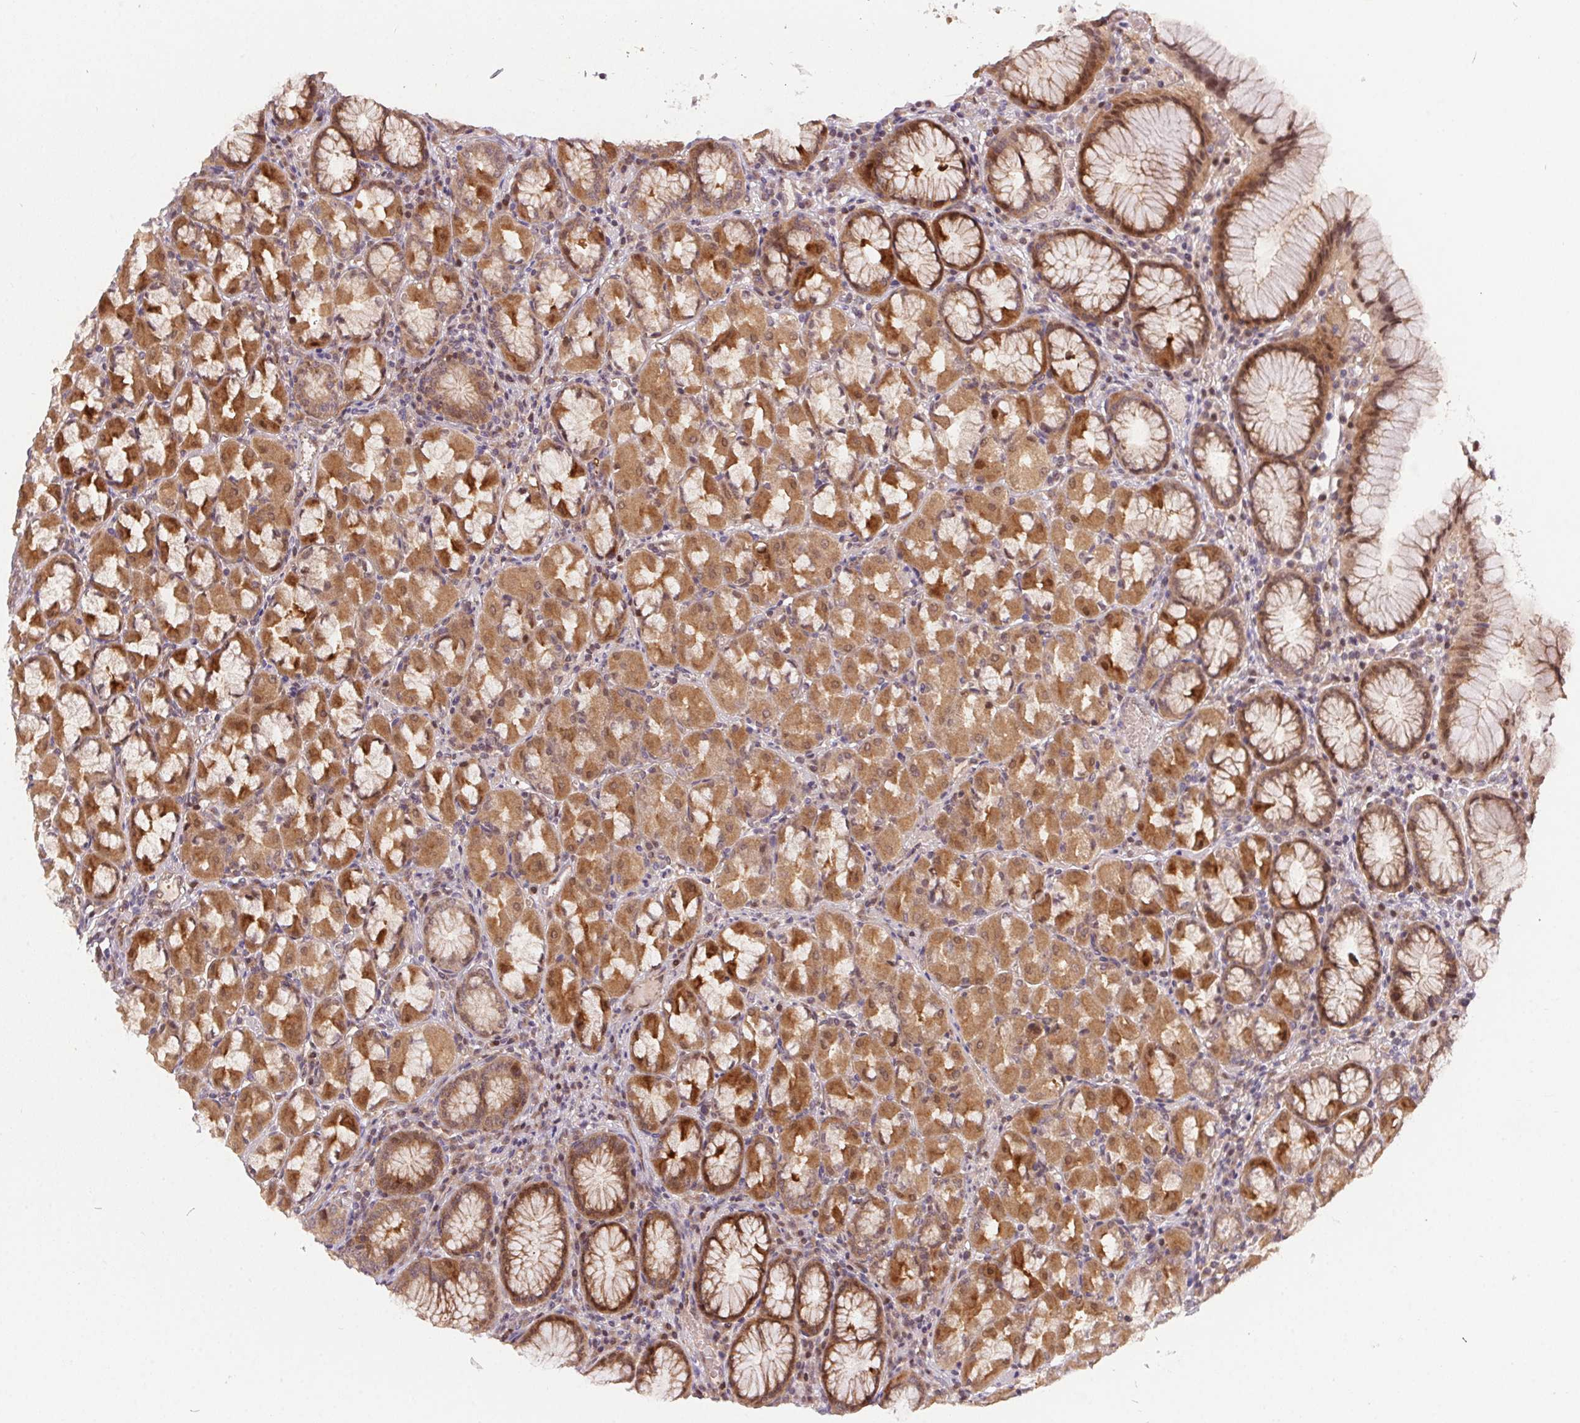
{"staining": {"intensity": "moderate", "quantity": ">75%", "location": "cytoplasmic/membranous"}, "tissue": "stomach", "cell_type": "Glandular cells", "image_type": "normal", "snomed": [{"axis": "morphology", "description": "Normal tissue, NOS"}, {"axis": "topography", "description": "Stomach"}], "caption": "Glandular cells reveal medium levels of moderate cytoplasmic/membranous expression in about >75% of cells in benign human stomach. Nuclei are stained in blue.", "gene": "NUDT16", "patient": {"sex": "male", "age": 55}}